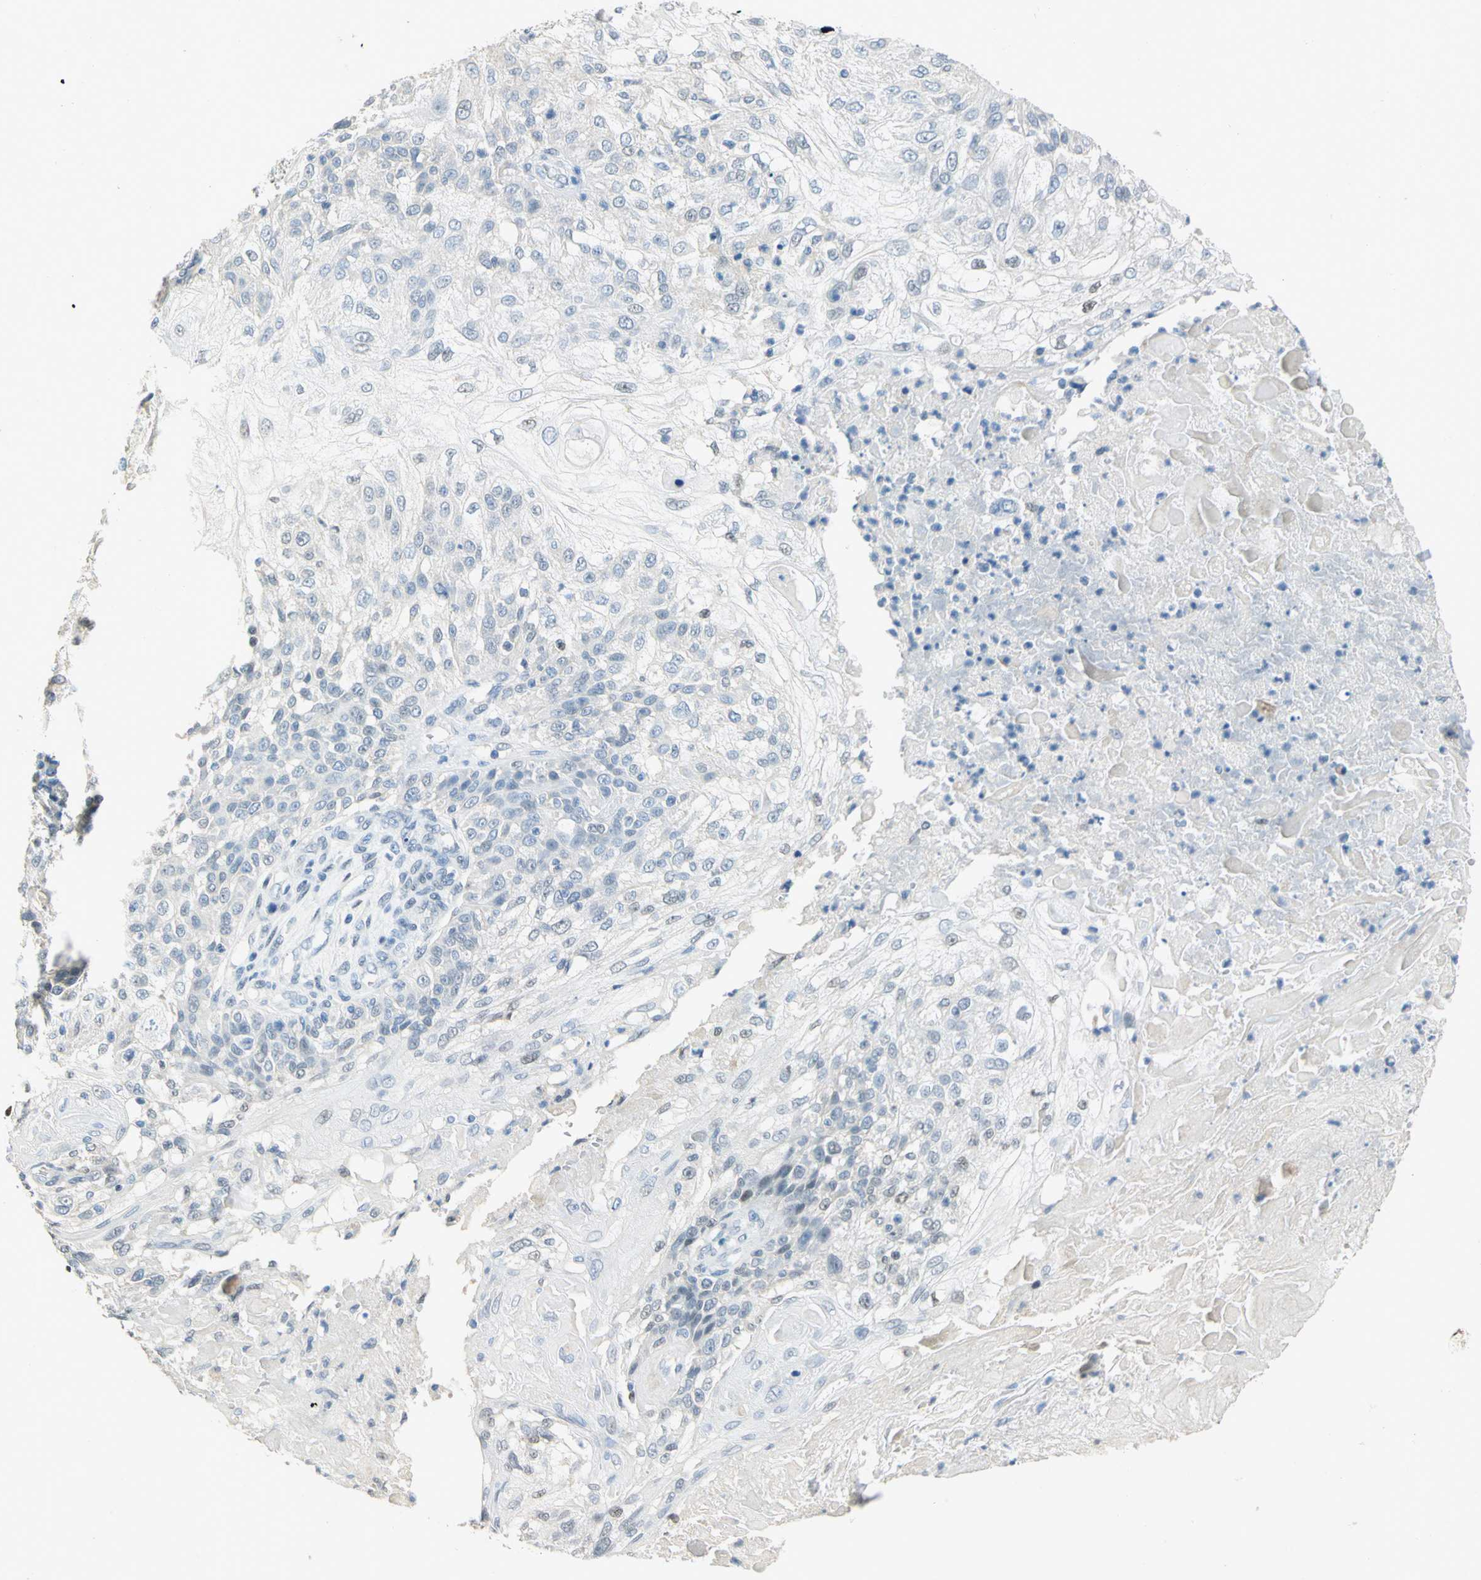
{"staining": {"intensity": "weak", "quantity": "25%-75%", "location": "nuclear"}, "tissue": "skin cancer", "cell_type": "Tumor cells", "image_type": "cancer", "snomed": [{"axis": "morphology", "description": "Normal tissue, NOS"}, {"axis": "morphology", "description": "Squamous cell carcinoma, NOS"}, {"axis": "topography", "description": "Skin"}], "caption": "Protein expression analysis of squamous cell carcinoma (skin) exhibits weak nuclear positivity in about 25%-75% of tumor cells.", "gene": "NAB2", "patient": {"sex": "female", "age": 83}}